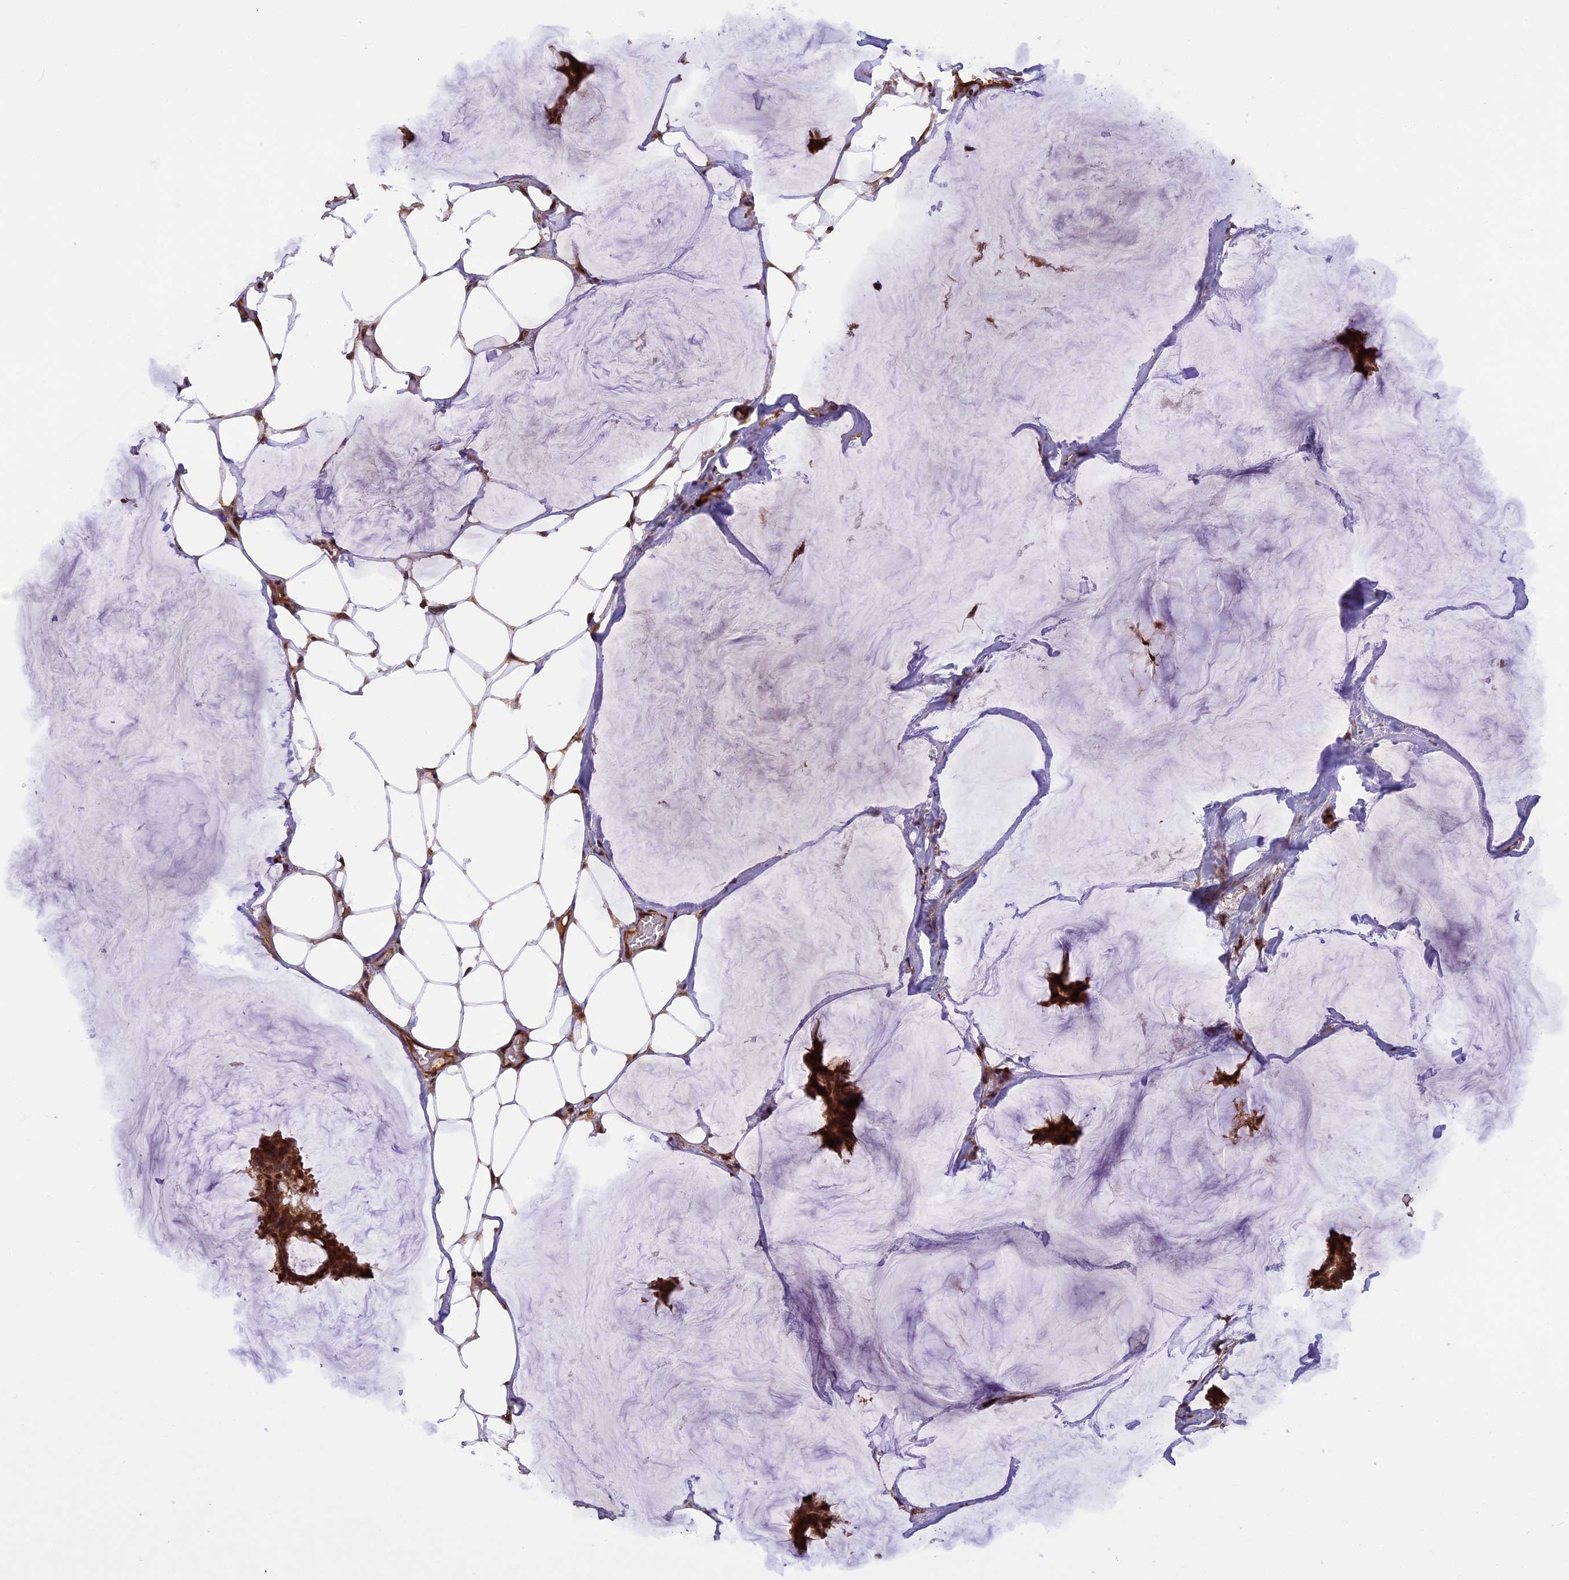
{"staining": {"intensity": "moderate", "quantity": ">75%", "location": "cytoplasmic/membranous,nuclear"}, "tissue": "breast cancer", "cell_type": "Tumor cells", "image_type": "cancer", "snomed": [{"axis": "morphology", "description": "Duct carcinoma"}, {"axis": "topography", "description": "Breast"}], "caption": "This is a histology image of IHC staining of breast intraductal carcinoma, which shows moderate positivity in the cytoplasmic/membranous and nuclear of tumor cells.", "gene": "MICALL1", "patient": {"sex": "female", "age": 93}}